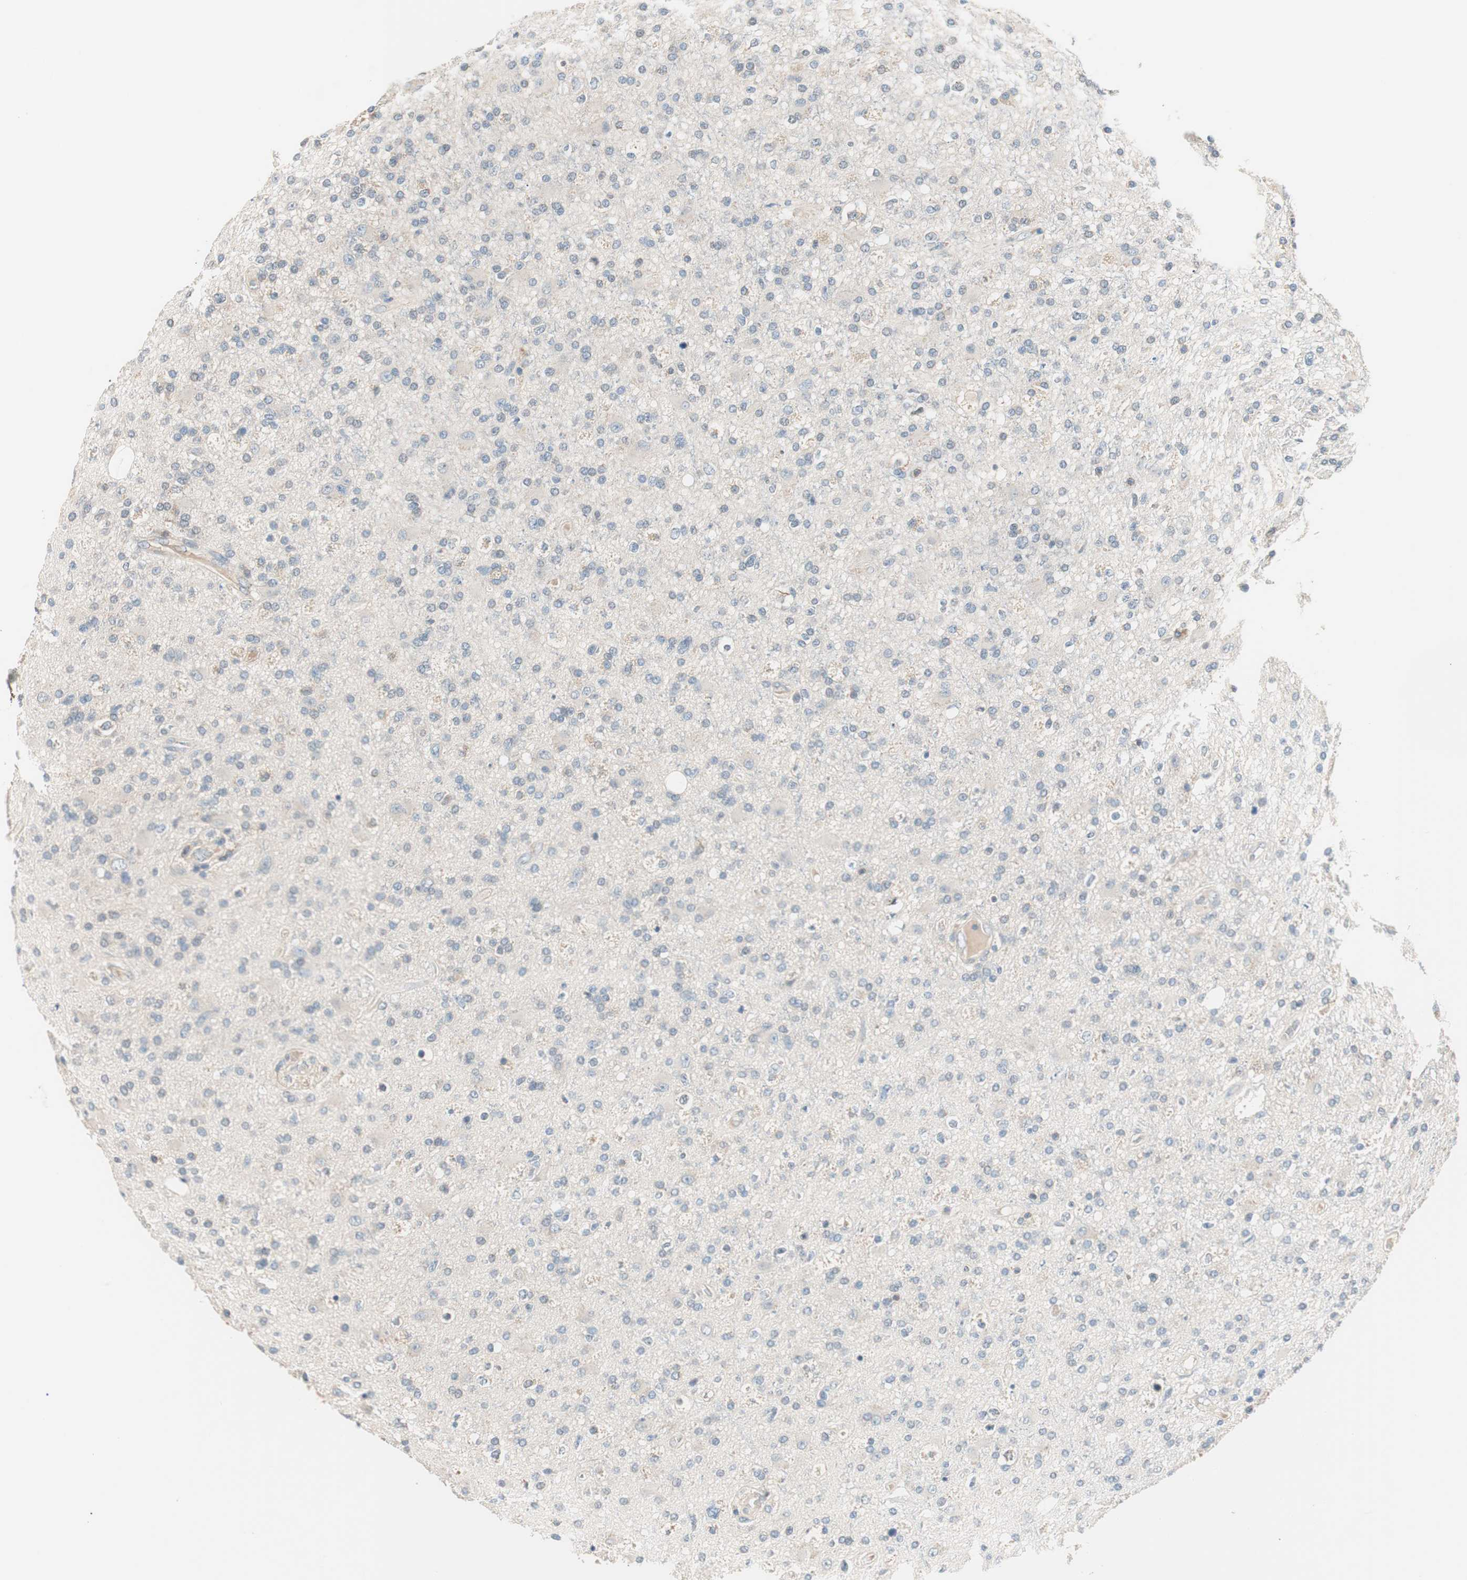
{"staining": {"intensity": "weak", "quantity": "<25%", "location": "cytoplasmic/membranous"}, "tissue": "glioma", "cell_type": "Tumor cells", "image_type": "cancer", "snomed": [{"axis": "morphology", "description": "Glioma, malignant, High grade"}, {"axis": "topography", "description": "Brain"}], "caption": "Human malignant high-grade glioma stained for a protein using immunohistochemistry shows no expression in tumor cells.", "gene": "RAD54B", "patient": {"sex": "male", "age": 33}}